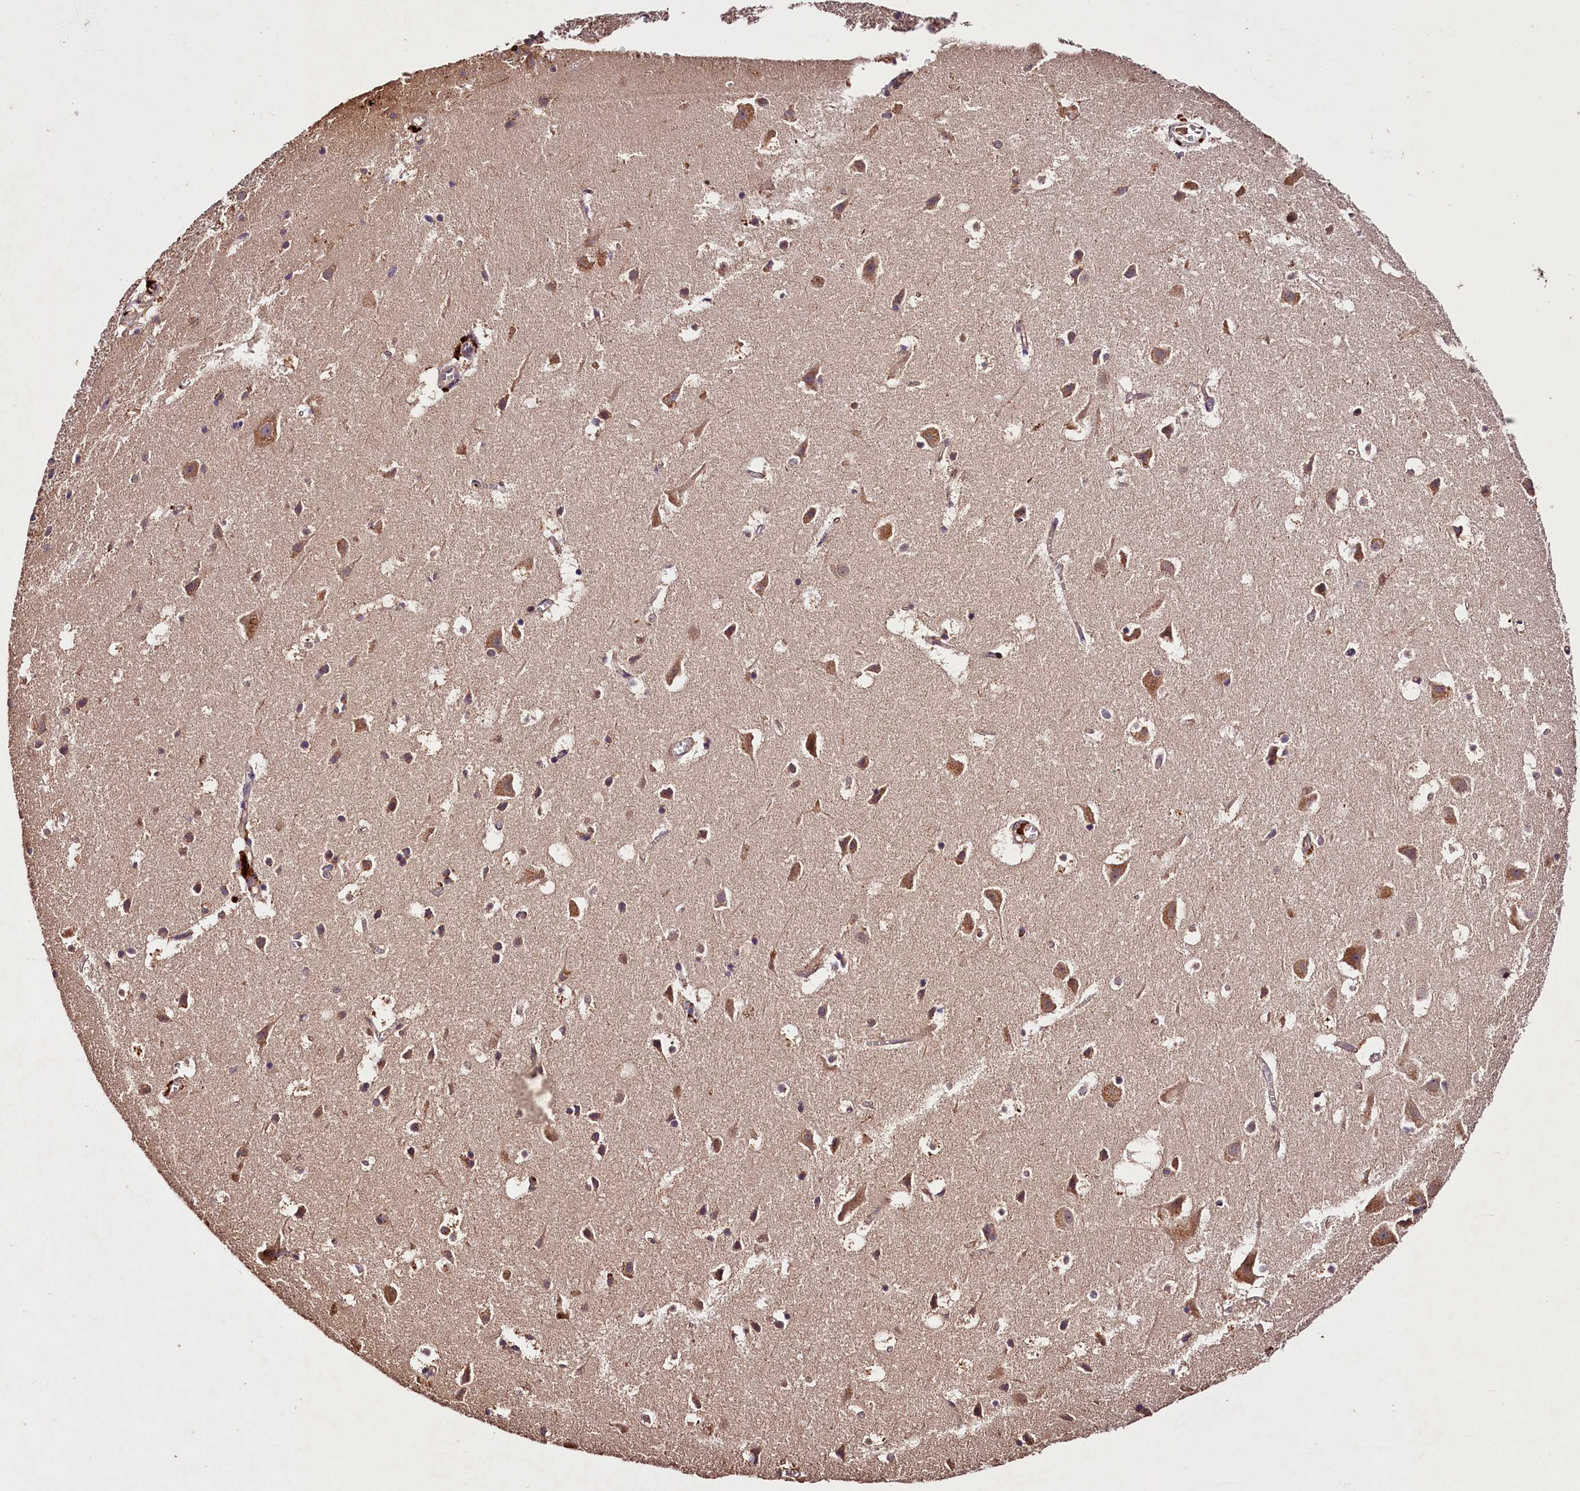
{"staining": {"intensity": "moderate", "quantity": ">75%", "location": "cytoplasmic/membranous"}, "tissue": "cerebral cortex", "cell_type": "Endothelial cells", "image_type": "normal", "snomed": [{"axis": "morphology", "description": "Normal tissue, NOS"}, {"axis": "topography", "description": "Cerebral cortex"}], "caption": "Immunohistochemistry (IHC) of unremarkable cerebral cortex displays medium levels of moderate cytoplasmic/membranous expression in about >75% of endothelial cells. (DAB (3,3'-diaminobenzidine) IHC with brightfield microscopy, high magnification).", "gene": "KPTN", "patient": {"sex": "male", "age": 54}}